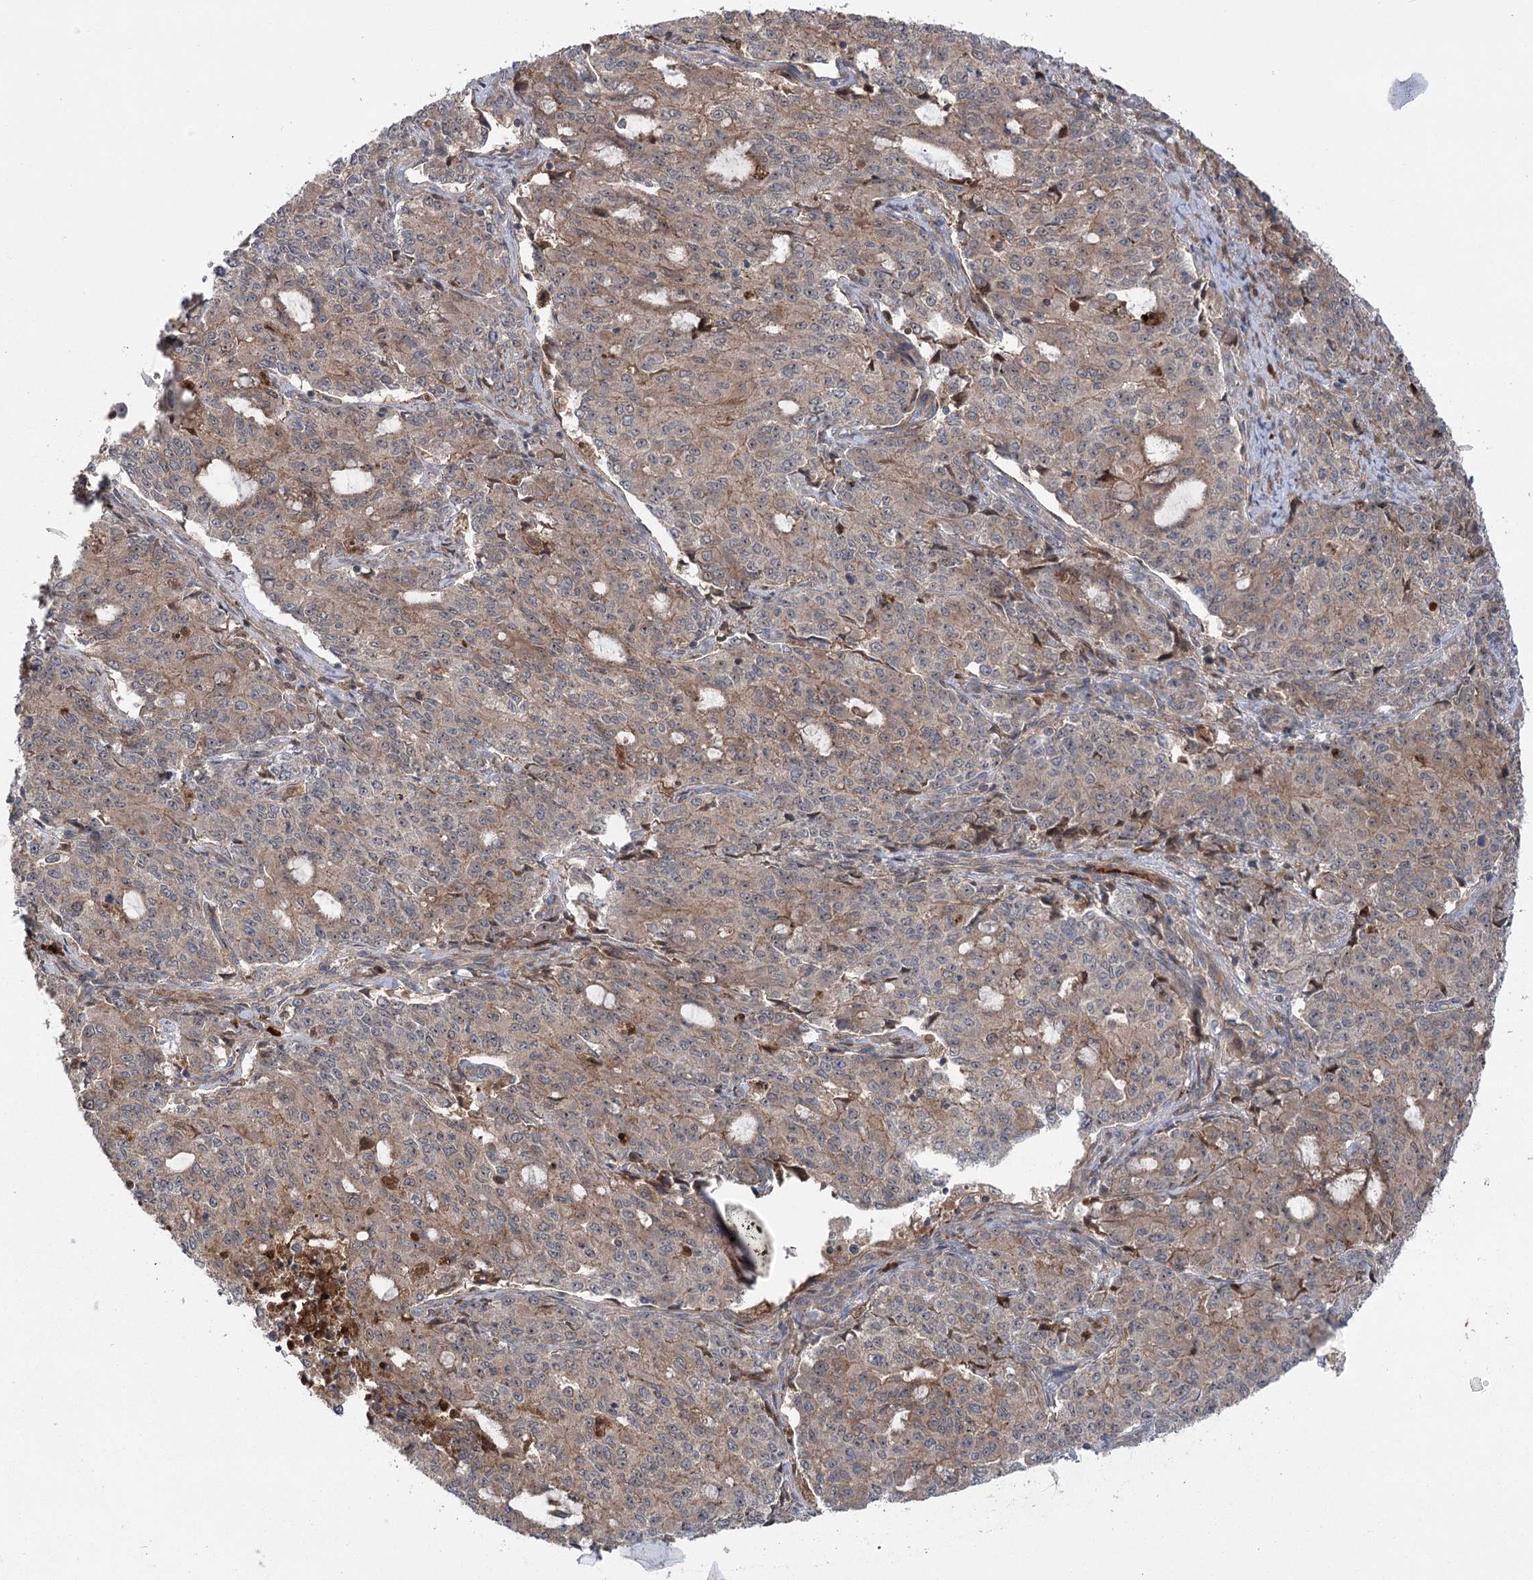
{"staining": {"intensity": "weak", "quantity": ">75%", "location": "cytoplasmic/membranous"}, "tissue": "endometrial cancer", "cell_type": "Tumor cells", "image_type": "cancer", "snomed": [{"axis": "morphology", "description": "Adenocarcinoma, NOS"}, {"axis": "topography", "description": "Endometrium"}], "caption": "Adenocarcinoma (endometrial) stained with a brown dye displays weak cytoplasmic/membranous positive expression in about >75% of tumor cells.", "gene": "KCNN2", "patient": {"sex": "female", "age": 50}}